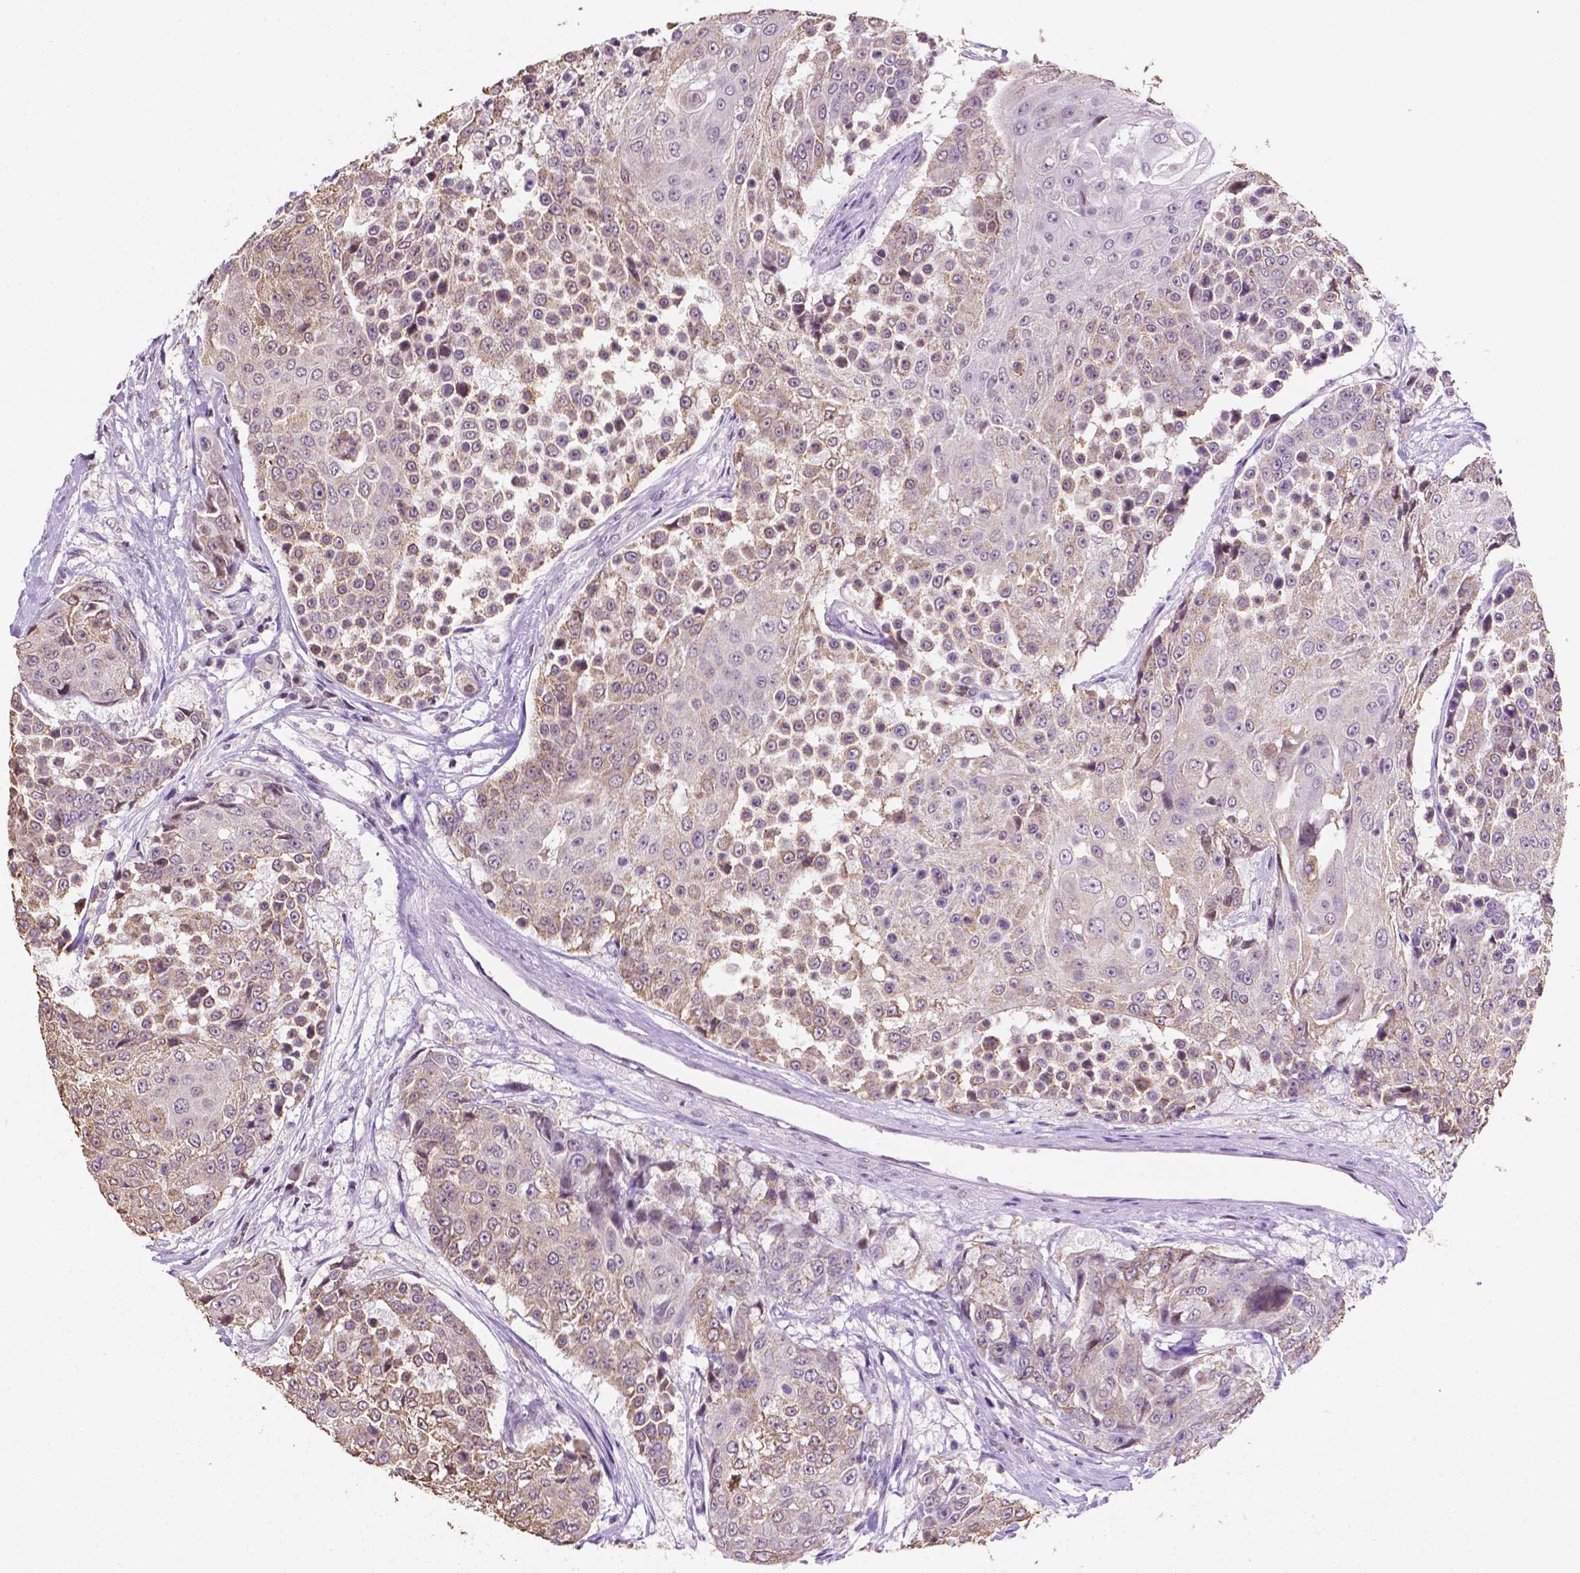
{"staining": {"intensity": "weak", "quantity": ">75%", "location": "cytoplasmic/membranous"}, "tissue": "urothelial cancer", "cell_type": "Tumor cells", "image_type": "cancer", "snomed": [{"axis": "morphology", "description": "Urothelial carcinoma, High grade"}, {"axis": "topography", "description": "Urinary bladder"}], "caption": "This micrograph shows urothelial cancer stained with immunohistochemistry to label a protein in brown. The cytoplasmic/membranous of tumor cells show weak positivity for the protein. Nuclei are counter-stained blue.", "gene": "PTPN6", "patient": {"sex": "female", "age": 63}}